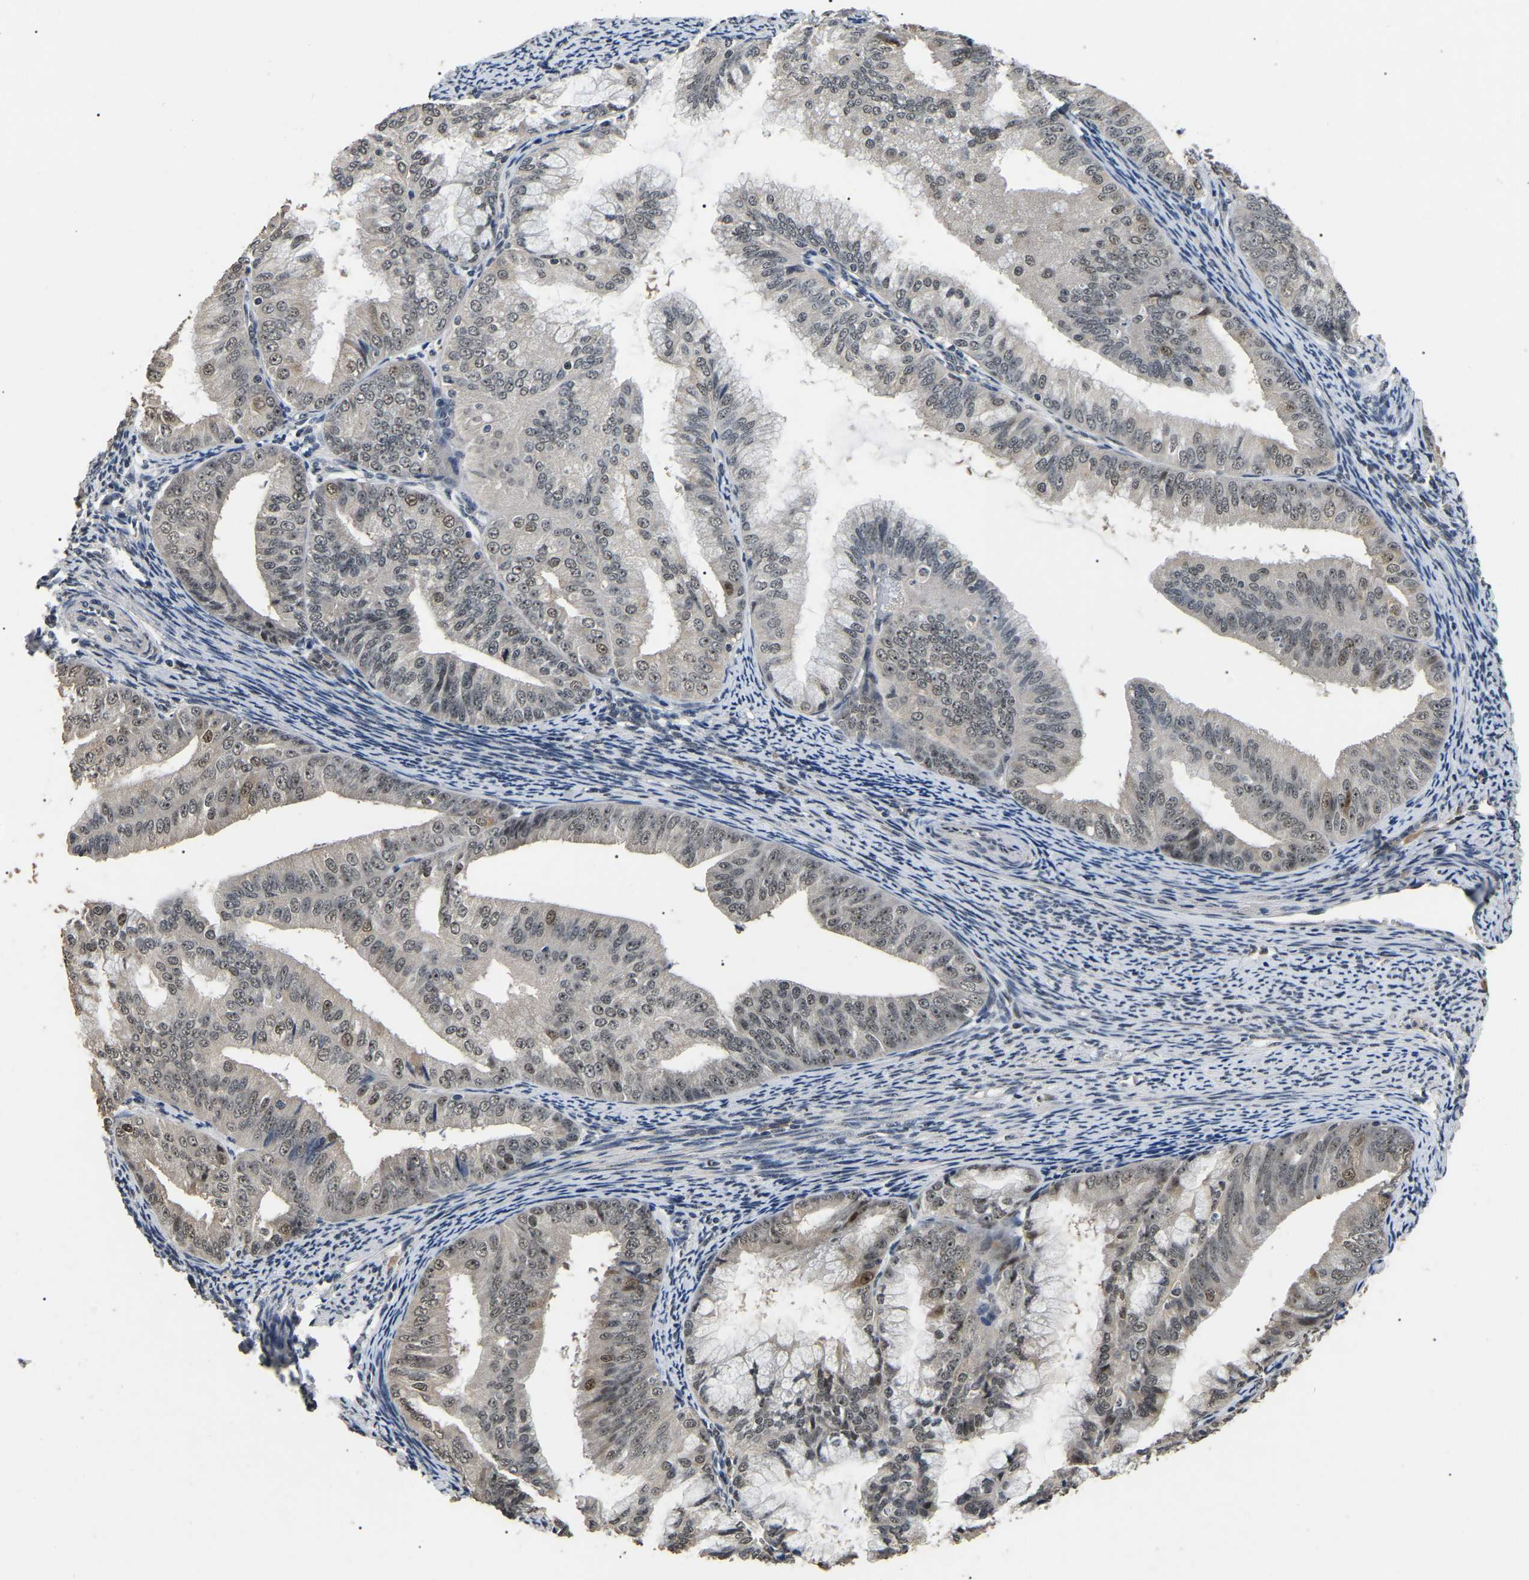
{"staining": {"intensity": "weak", "quantity": ">75%", "location": "nuclear"}, "tissue": "endometrial cancer", "cell_type": "Tumor cells", "image_type": "cancer", "snomed": [{"axis": "morphology", "description": "Adenocarcinoma, NOS"}, {"axis": "topography", "description": "Endometrium"}], "caption": "Tumor cells show low levels of weak nuclear expression in about >75% of cells in endometrial adenocarcinoma.", "gene": "PPM1E", "patient": {"sex": "female", "age": 63}}